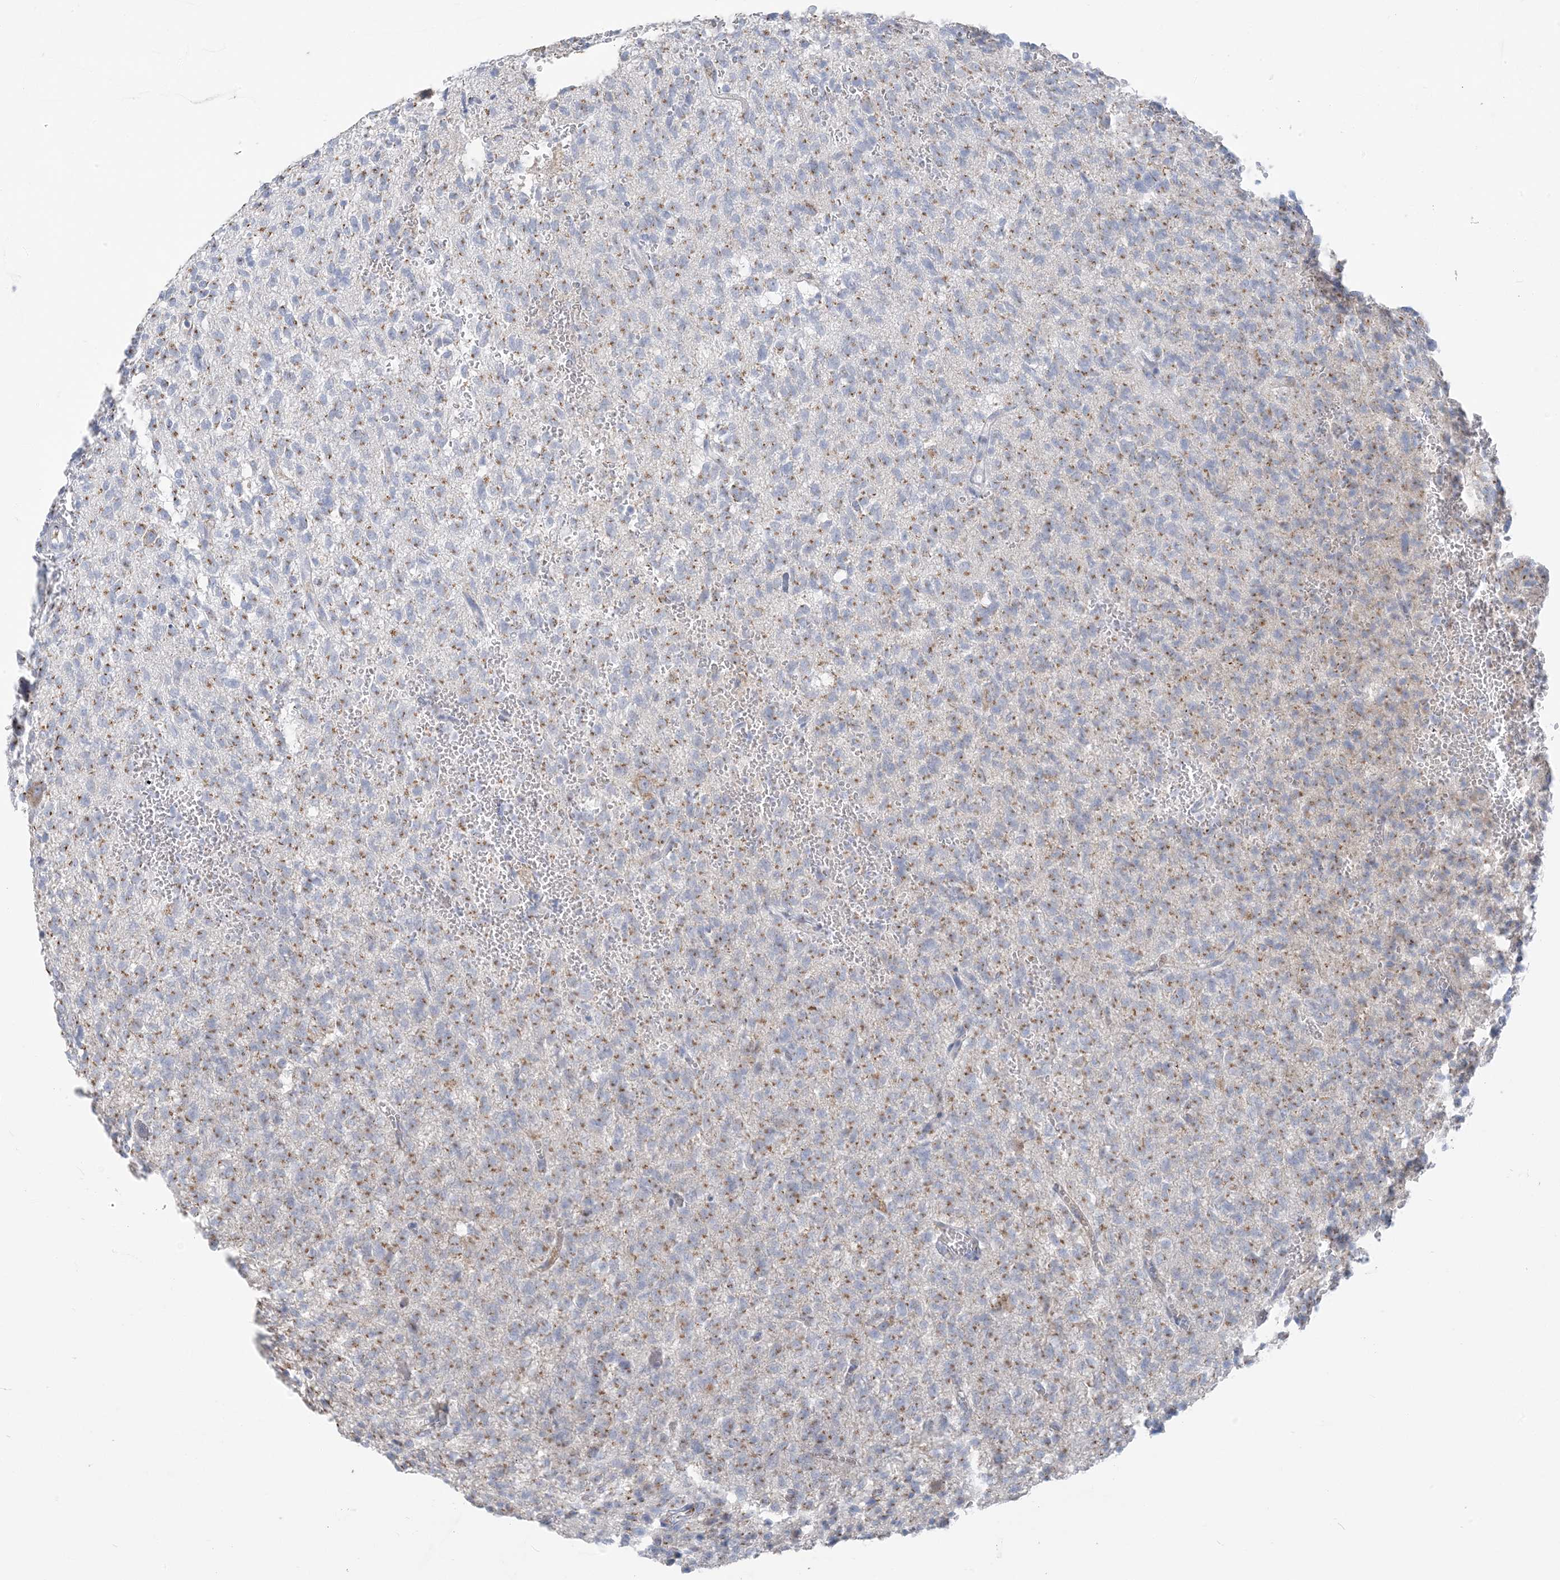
{"staining": {"intensity": "weak", "quantity": "25%-75%", "location": "cytoplasmic/membranous"}, "tissue": "glioma", "cell_type": "Tumor cells", "image_type": "cancer", "snomed": [{"axis": "morphology", "description": "Glioma, malignant, High grade"}, {"axis": "topography", "description": "Brain"}], "caption": "An image of human glioma stained for a protein reveals weak cytoplasmic/membranous brown staining in tumor cells.", "gene": "SCML1", "patient": {"sex": "female", "age": 57}}